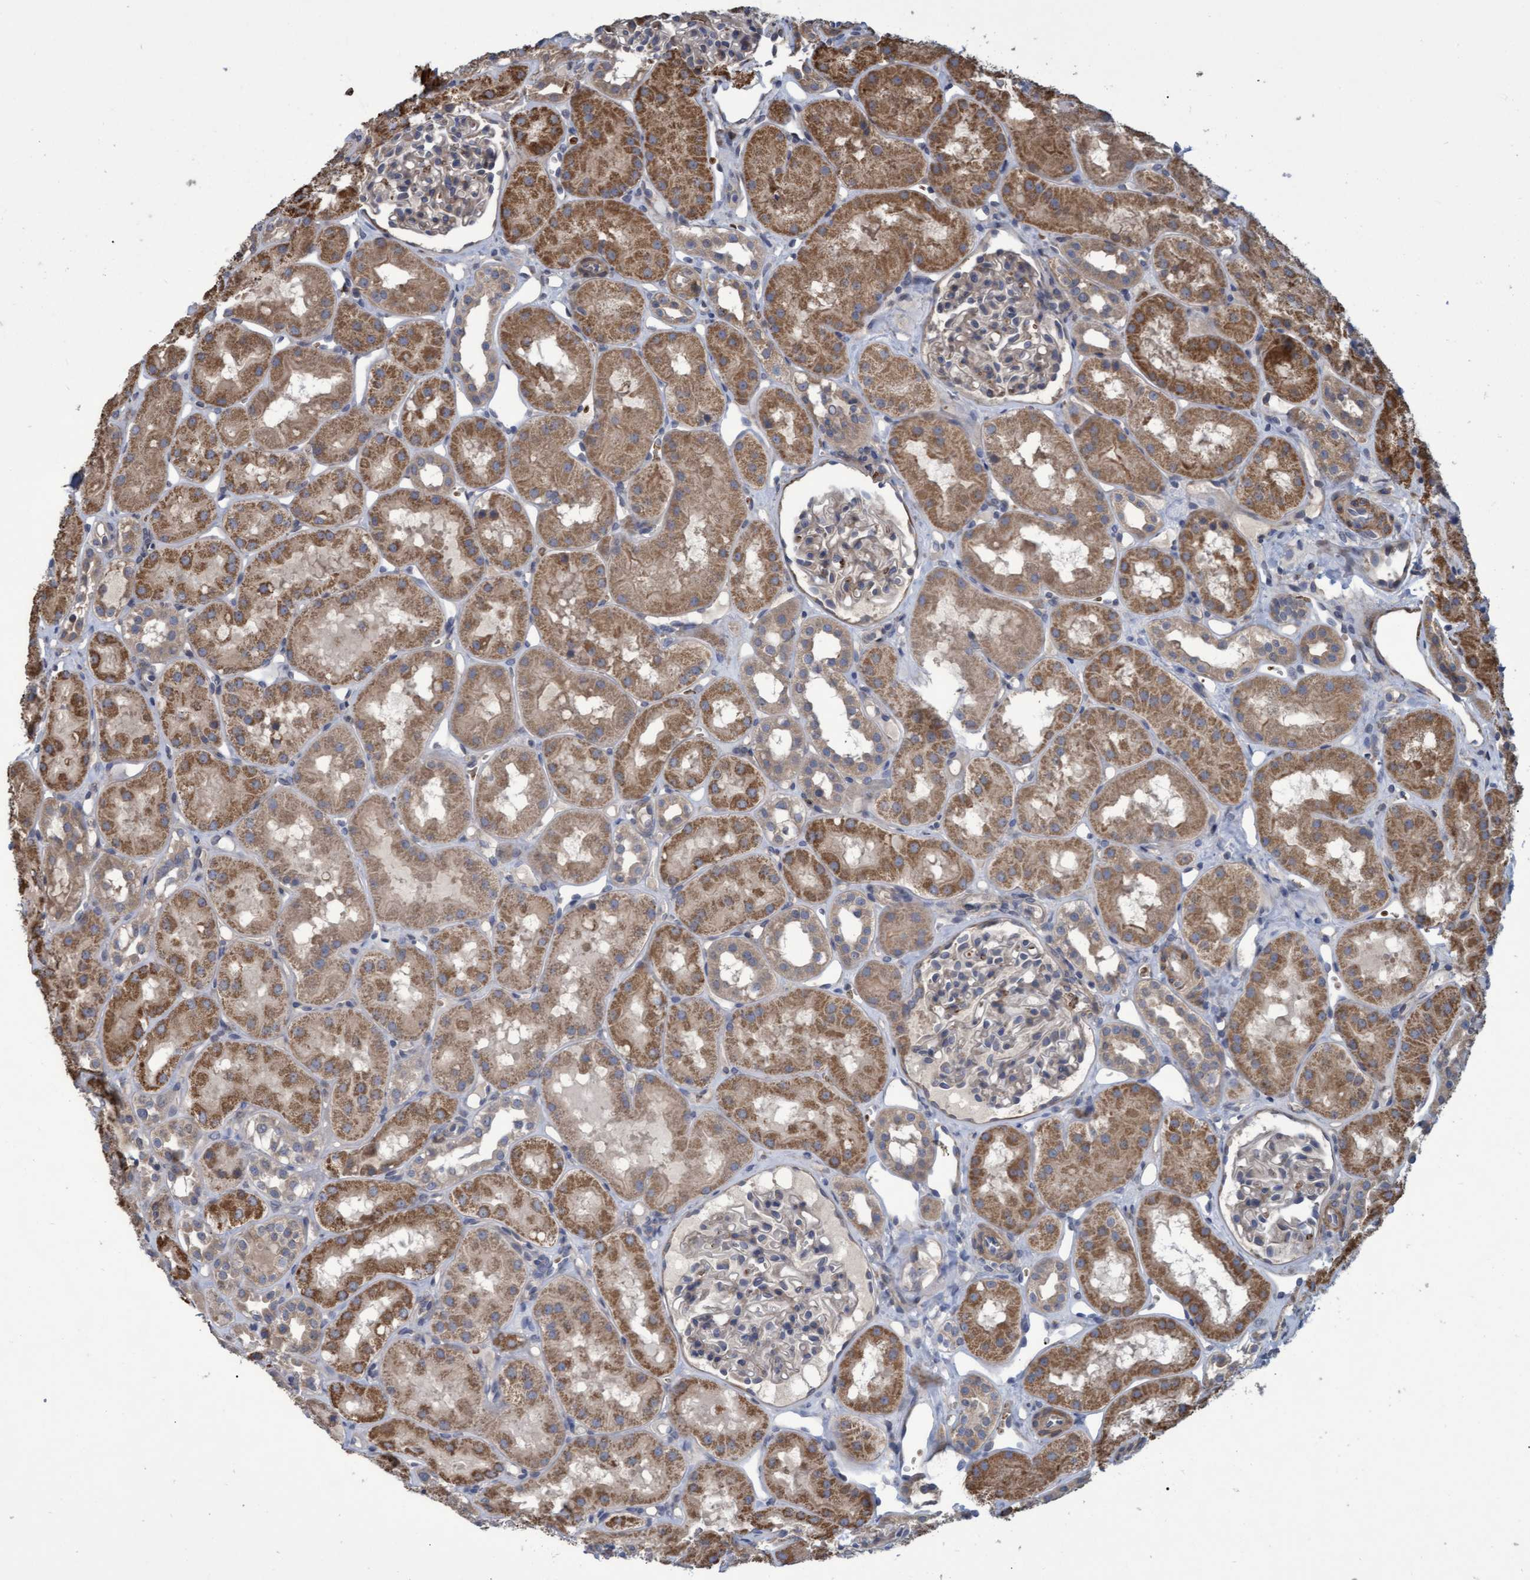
{"staining": {"intensity": "weak", "quantity": "25%-75%", "location": "cytoplasmic/membranous"}, "tissue": "kidney", "cell_type": "Cells in glomeruli", "image_type": "normal", "snomed": [{"axis": "morphology", "description": "Normal tissue, NOS"}, {"axis": "topography", "description": "Kidney"}], "caption": "Kidney was stained to show a protein in brown. There is low levels of weak cytoplasmic/membranous positivity in about 25%-75% of cells in glomeruli. (Brightfield microscopy of DAB IHC at high magnification).", "gene": "NAA15", "patient": {"sex": "male", "age": 16}}